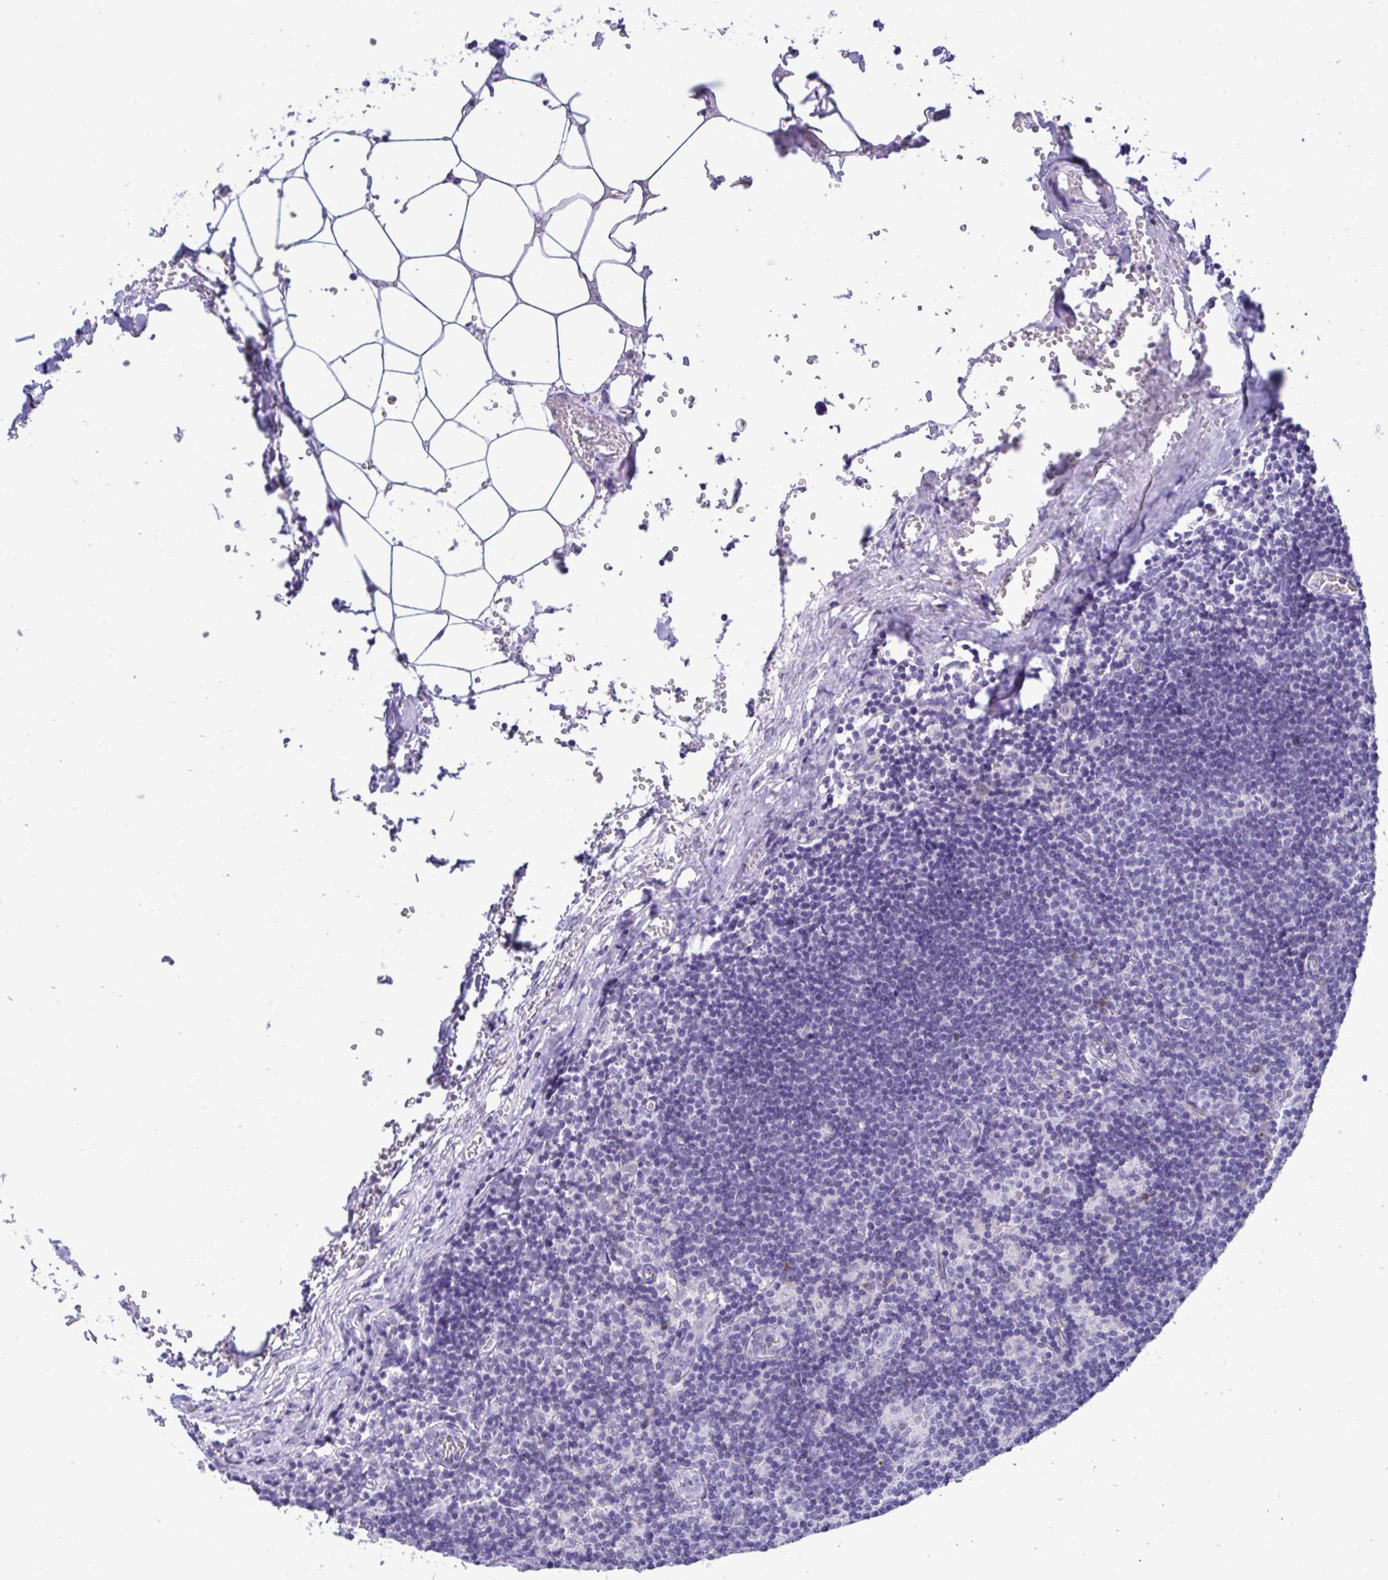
{"staining": {"intensity": "negative", "quantity": "none", "location": "none"}, "tissue": "lymph node", "cell_type": "Non-germinal center cells", "image_type": "normal", "snomed": [{"axis": "morphology", "description": "Normal tissue, NOS"}, {"axis": "topography", "description": "Lymph node"}], "caption": "Immunohistochemistry (IHC) of unremarkable human lymph node shows no positivity in non-germinal center cells.", "gene": "PGM2L1", "patient": {"sex": "female", "age": 31}}